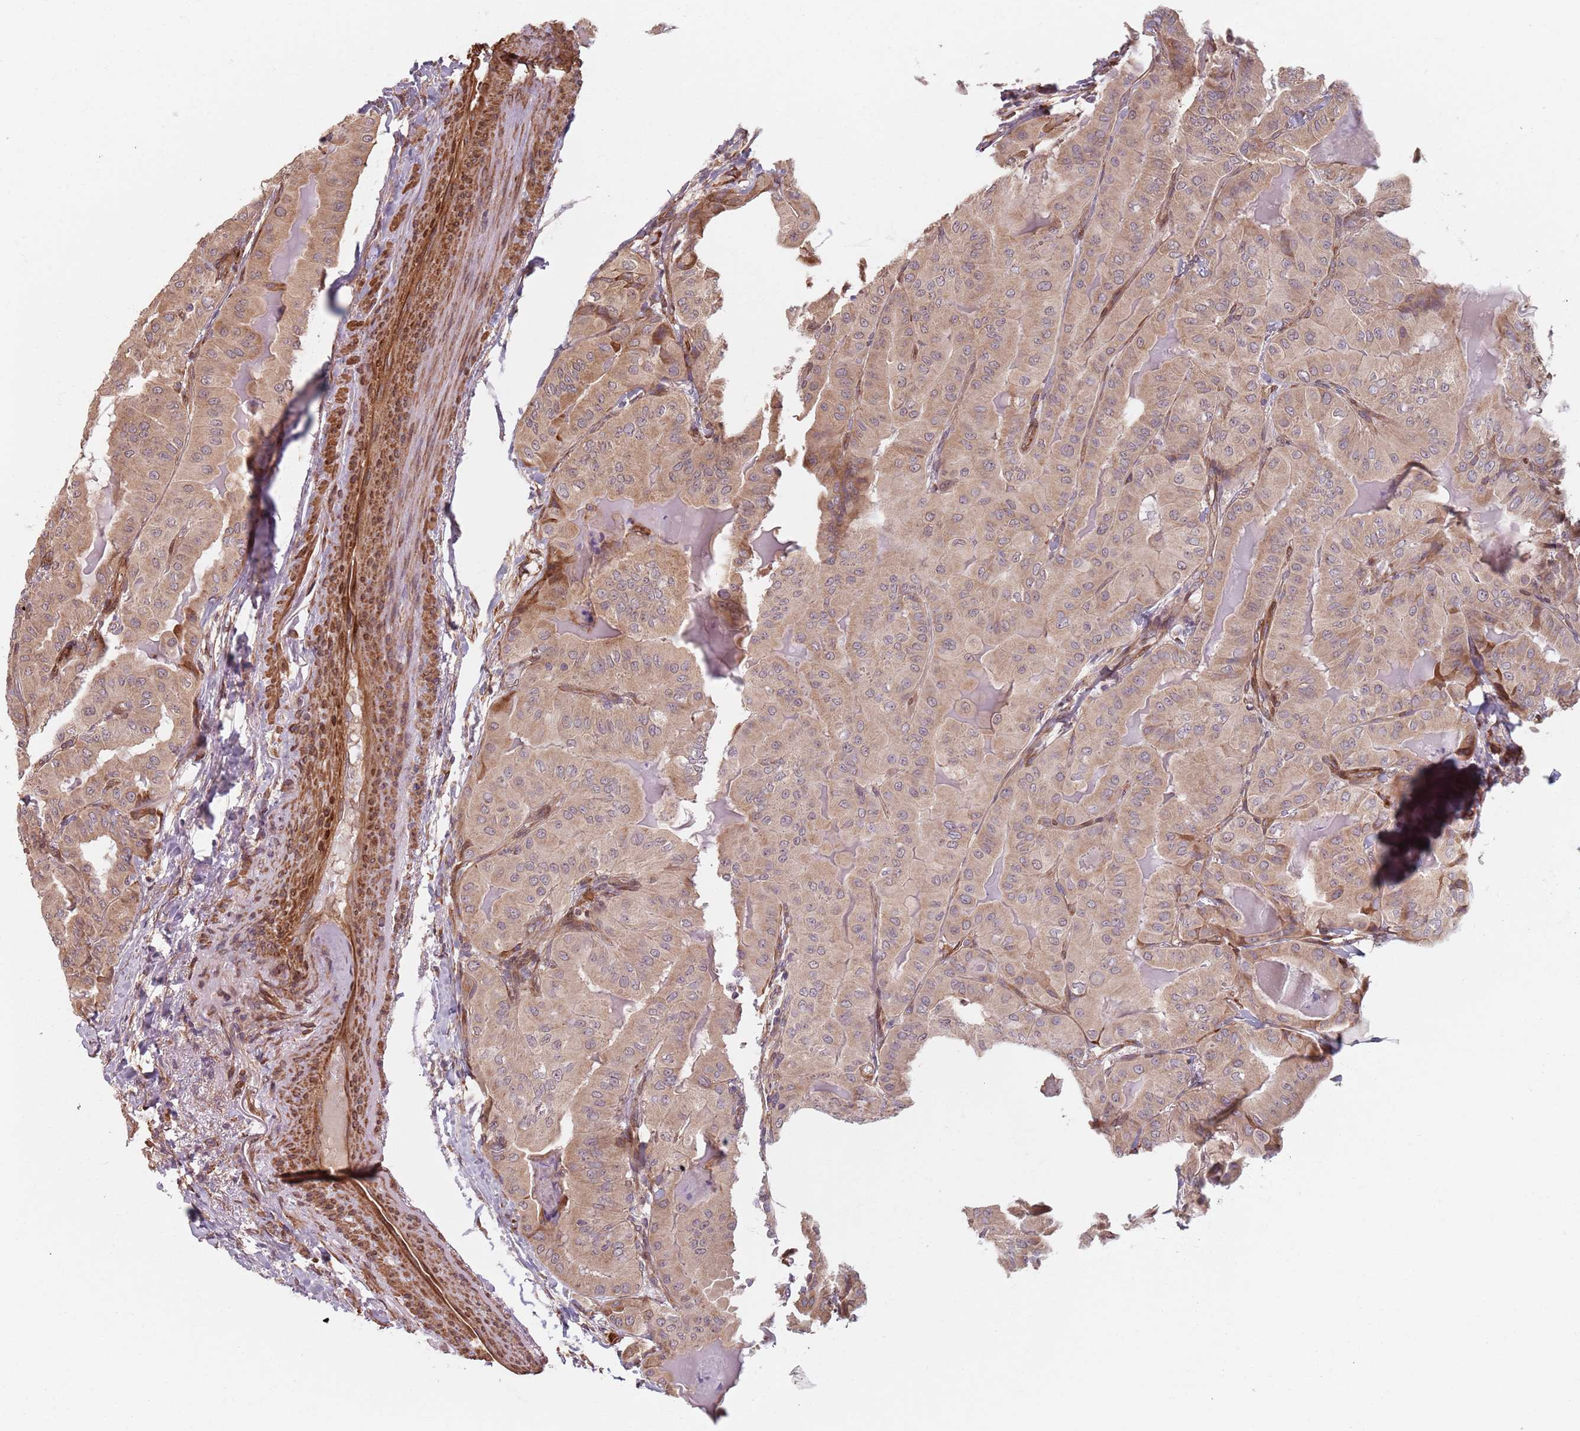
{"staining": {"intensity": "moderate", "quantity": ">75%", "location": "cytoplasmic/membranous"}, "tissue": "thyroid cancer", "cell_type": "Tumor cells", "image_type": "cancer", "snomed": [{"axis": "morphology", "description": "Papillary adenocarcinoma, NOS"}, {"axis": "topography", "description": "Thyroid gland"}], "caption": "Moderate cytoplasmic/membranous staining for a protein is appreciated in approximately >75% of tumor cells of thyroid cancer using immunohistochemistry.", "gene": "NOTCH3", "patient": {"sex": "female", "age": 68}}